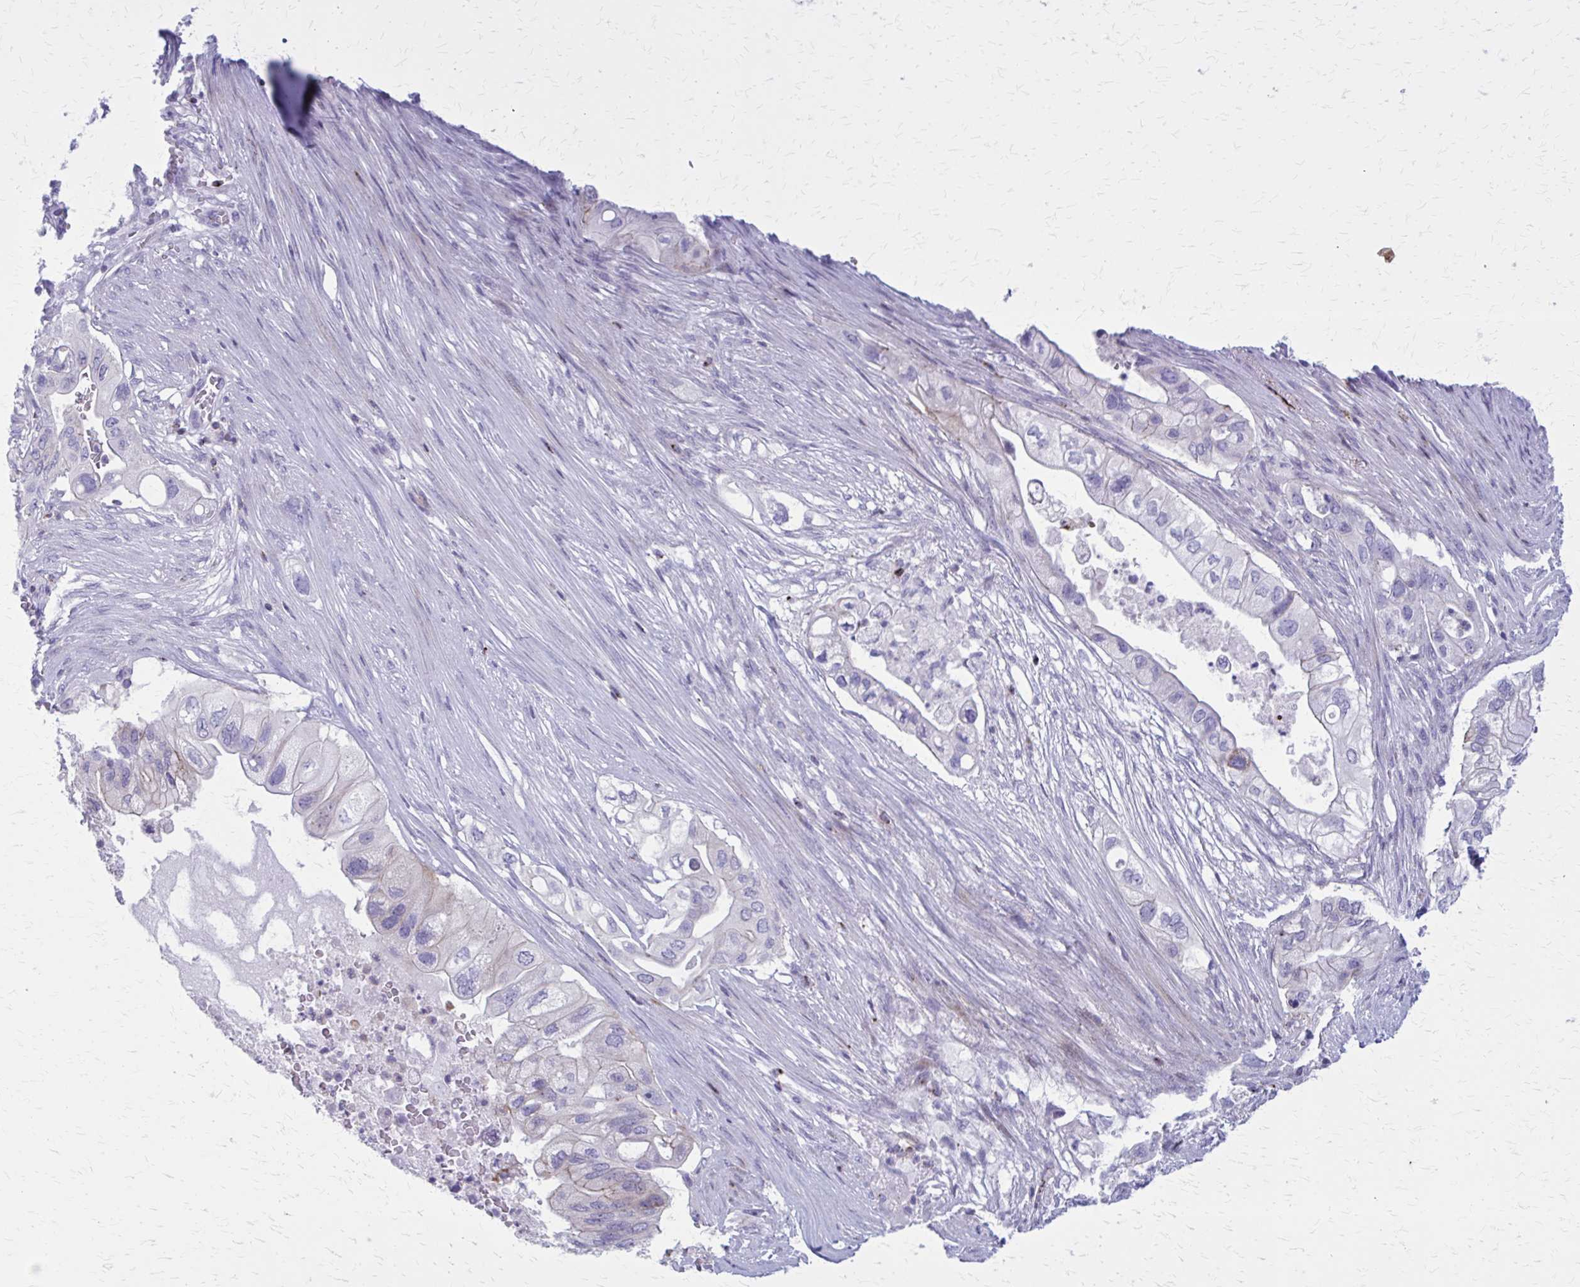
{"staining": {"intensity": "negative", "quantity": "none", "location": "none"}, "tissue": "pancreatic cancer", "cell_type": "Tumor cells", "image_type": "cancer", "snomed": [{"axis": "morphology", "description": "Adenocarcinoma, NOS"}, {"axis": "topography", "description": "Pancreas"}], "caption": "An image of pancreatic cancer stained for a protein displays no brown staining in tumor cells.", "gene": "PEDS1", "patient": {"sex": "female", "age": 72}}